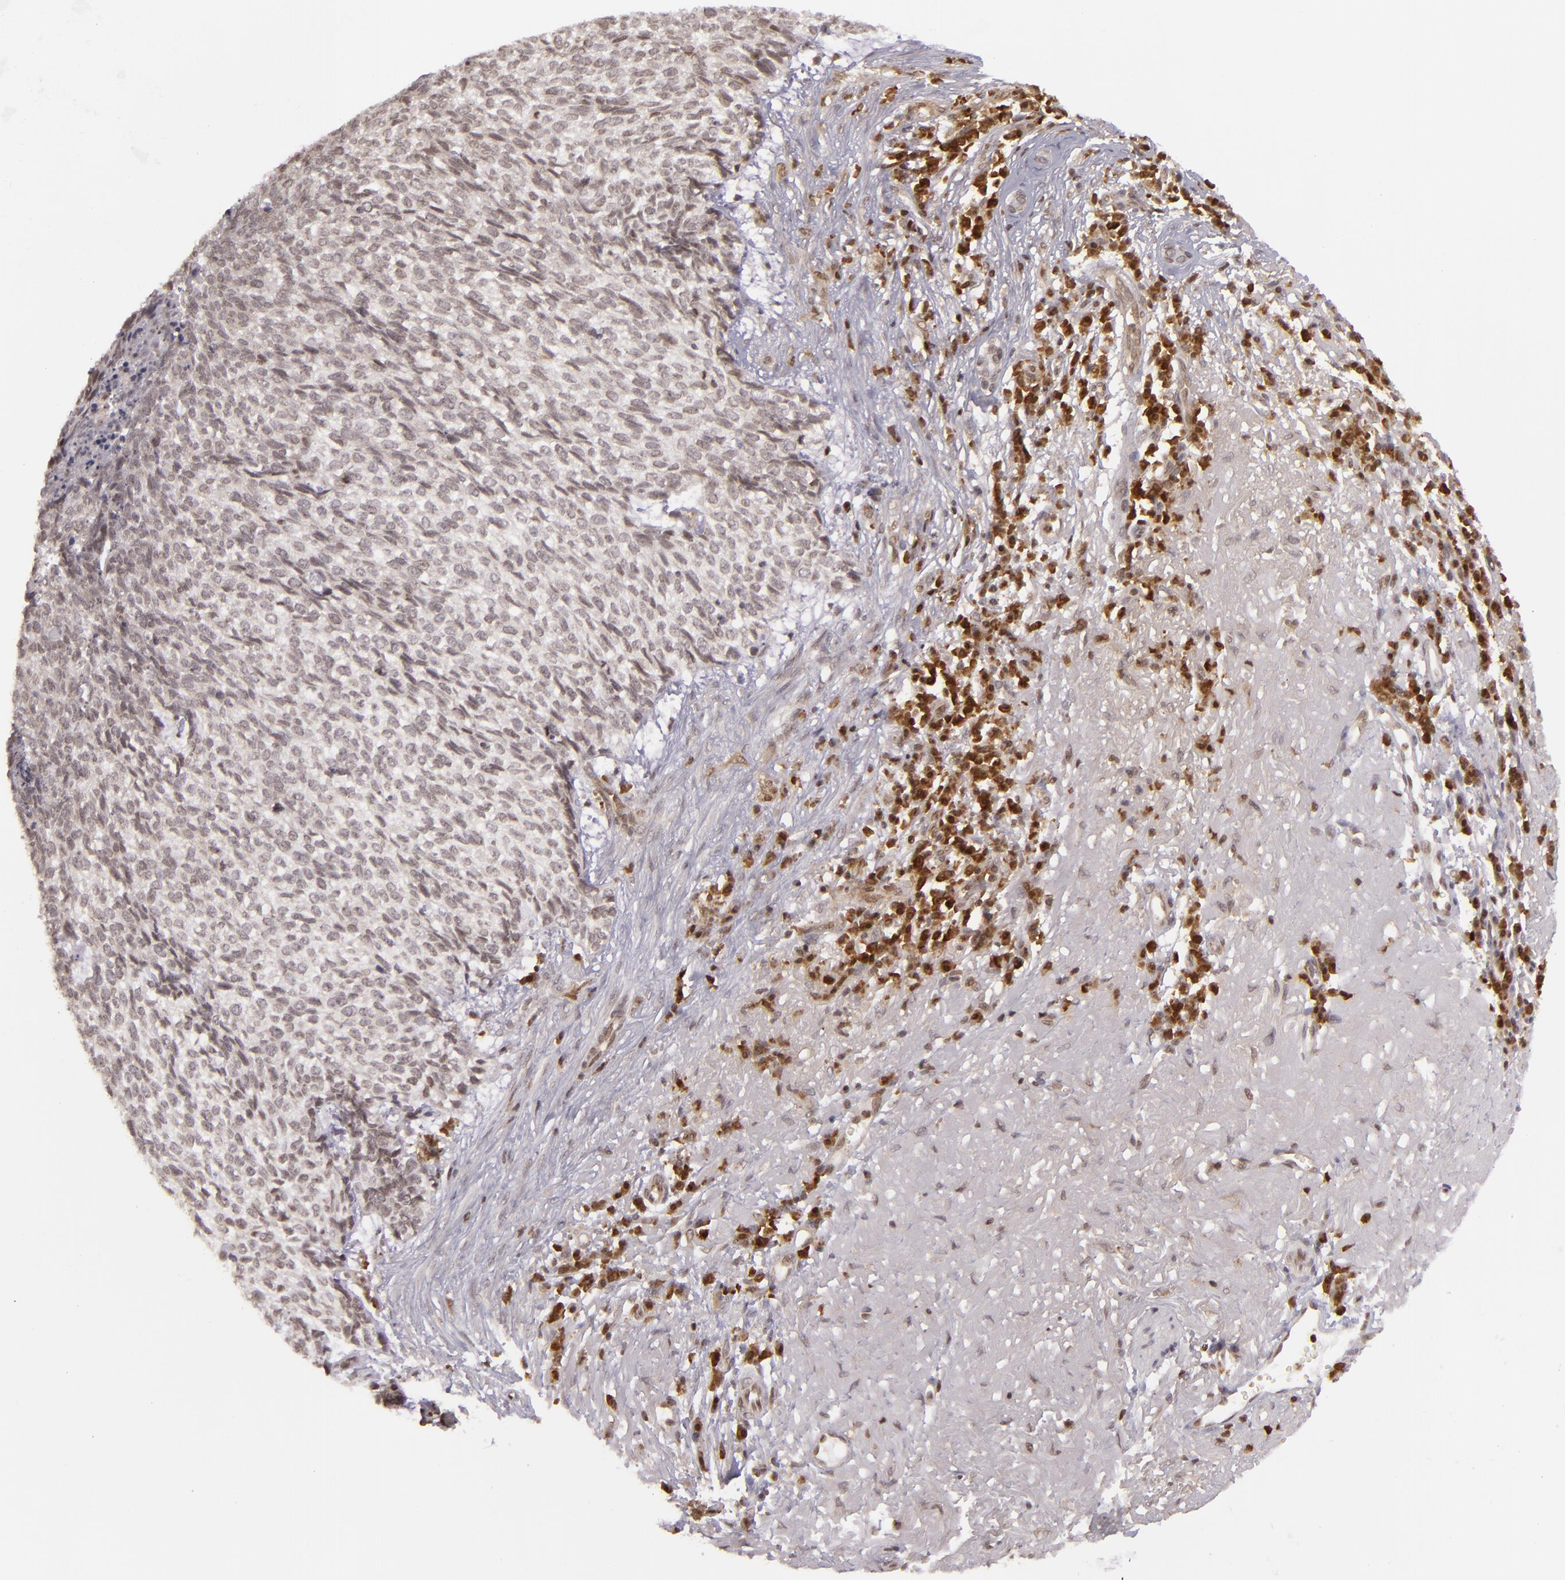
{"staining": {"intensity": "weak", "quantity": ">75%", "location": "nuclear"}, "tissue": "skin cancer", "cell_type": "Tumor cells", "image_type": "cancer", "snomed": [{"axis": "morphology", "description": "Basal cell carcinoma"}, {"axis": "topography", "description": "Skin"}], "caption": "Protein staining of skin basal cell carcinoma tissue displays weak nuclear positivity in approximately >75% of tumor cells.", "gene": "ZBTB33", "patient": {"sex": "female", "age": 89}}